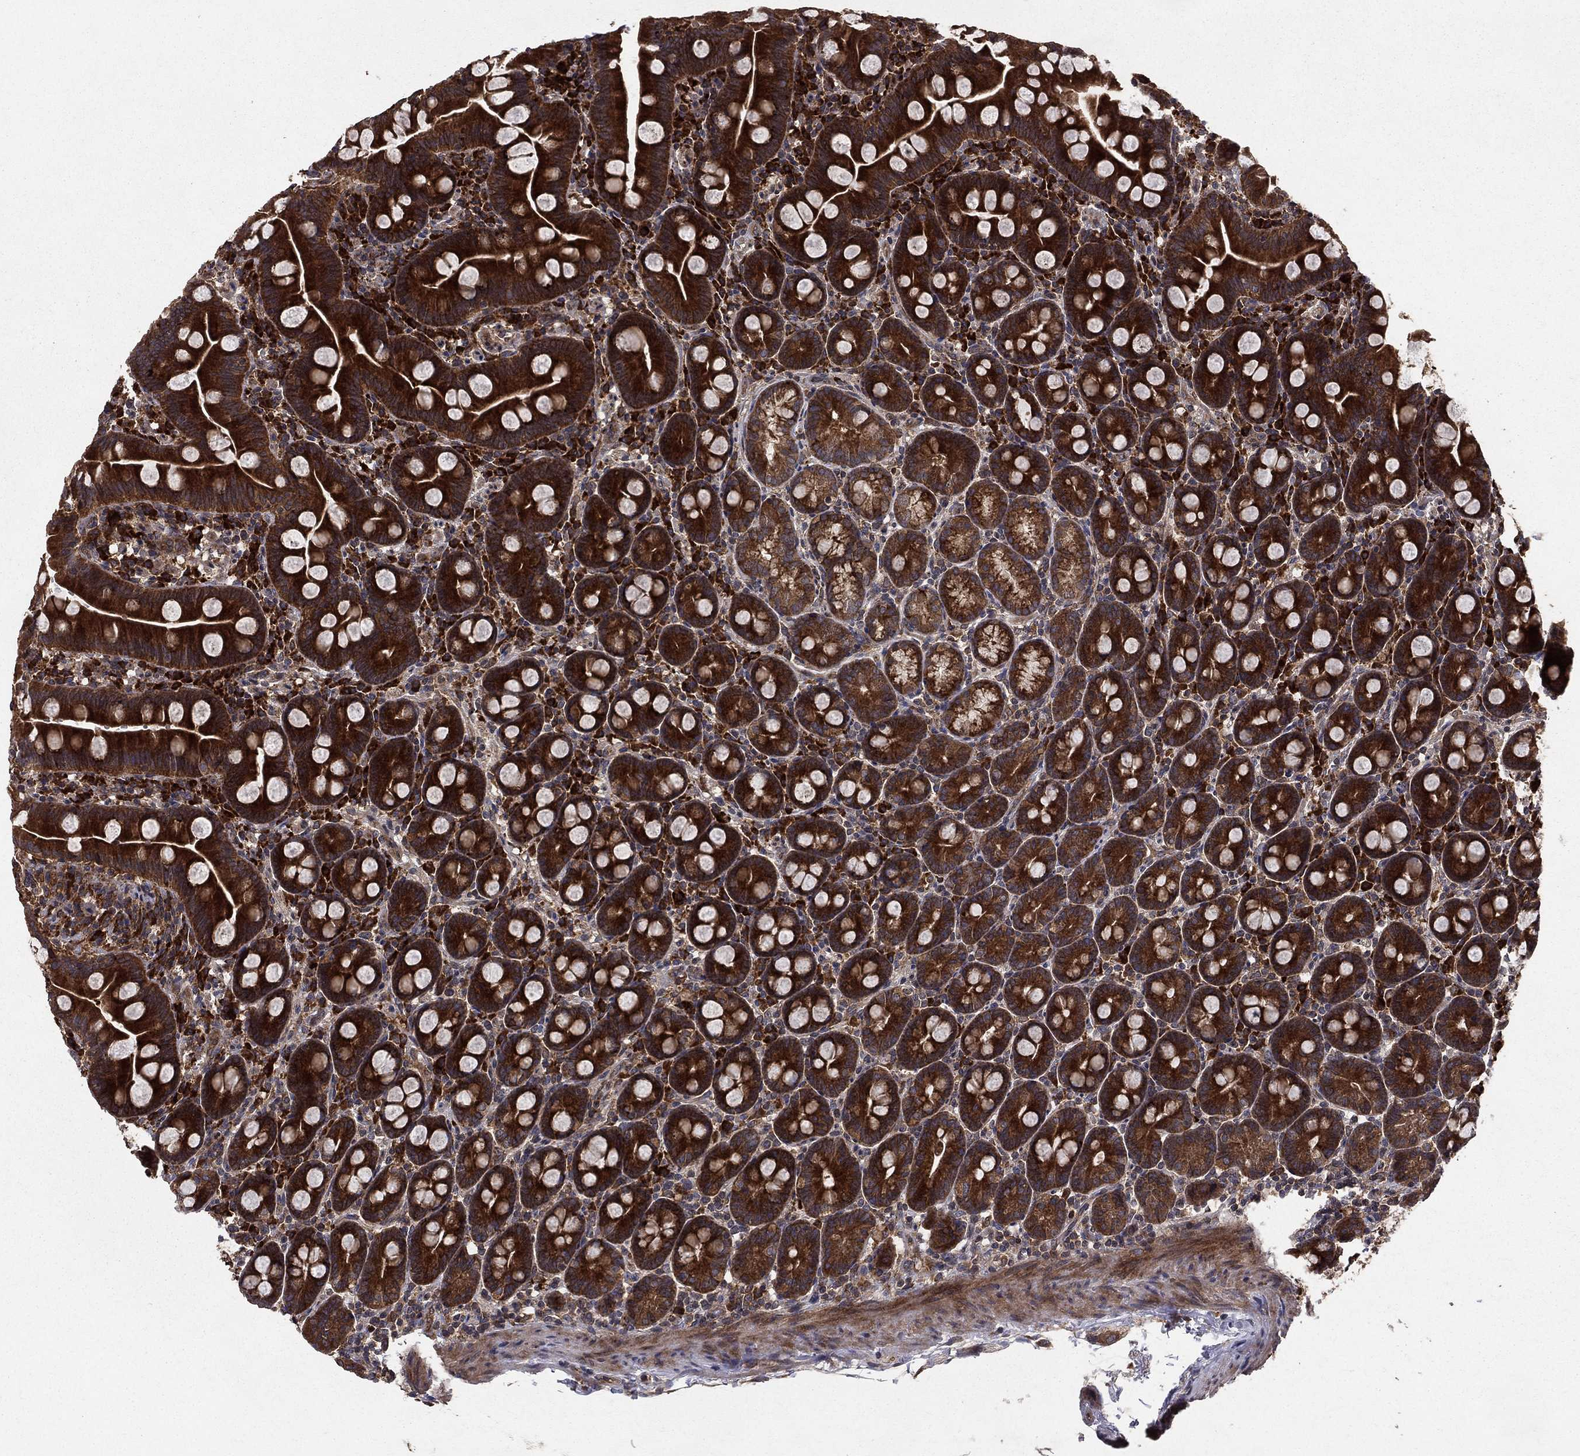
{"staining": {"intensity": "strong", "quantity": ">75%", "location": "cytoplasmic/membranous"}, "tissue": "small intestine", "cell_type": "Glandular cells", "image_type": "normal", "snomed": [{"axis": "morphology", "description": "Normal tissue, NOS"}, {"axis": "topography", "description": "Small intestine"}], "caption": "An immunohistochemistry histopathology image of unremarkable tissue is shown. Protein staining in brown labels strong cytoplasmic/membranous positivity in small intestine within glandular cells.", "gene": "BABAM2", "patient": {"sex": "female", "age": 44}}